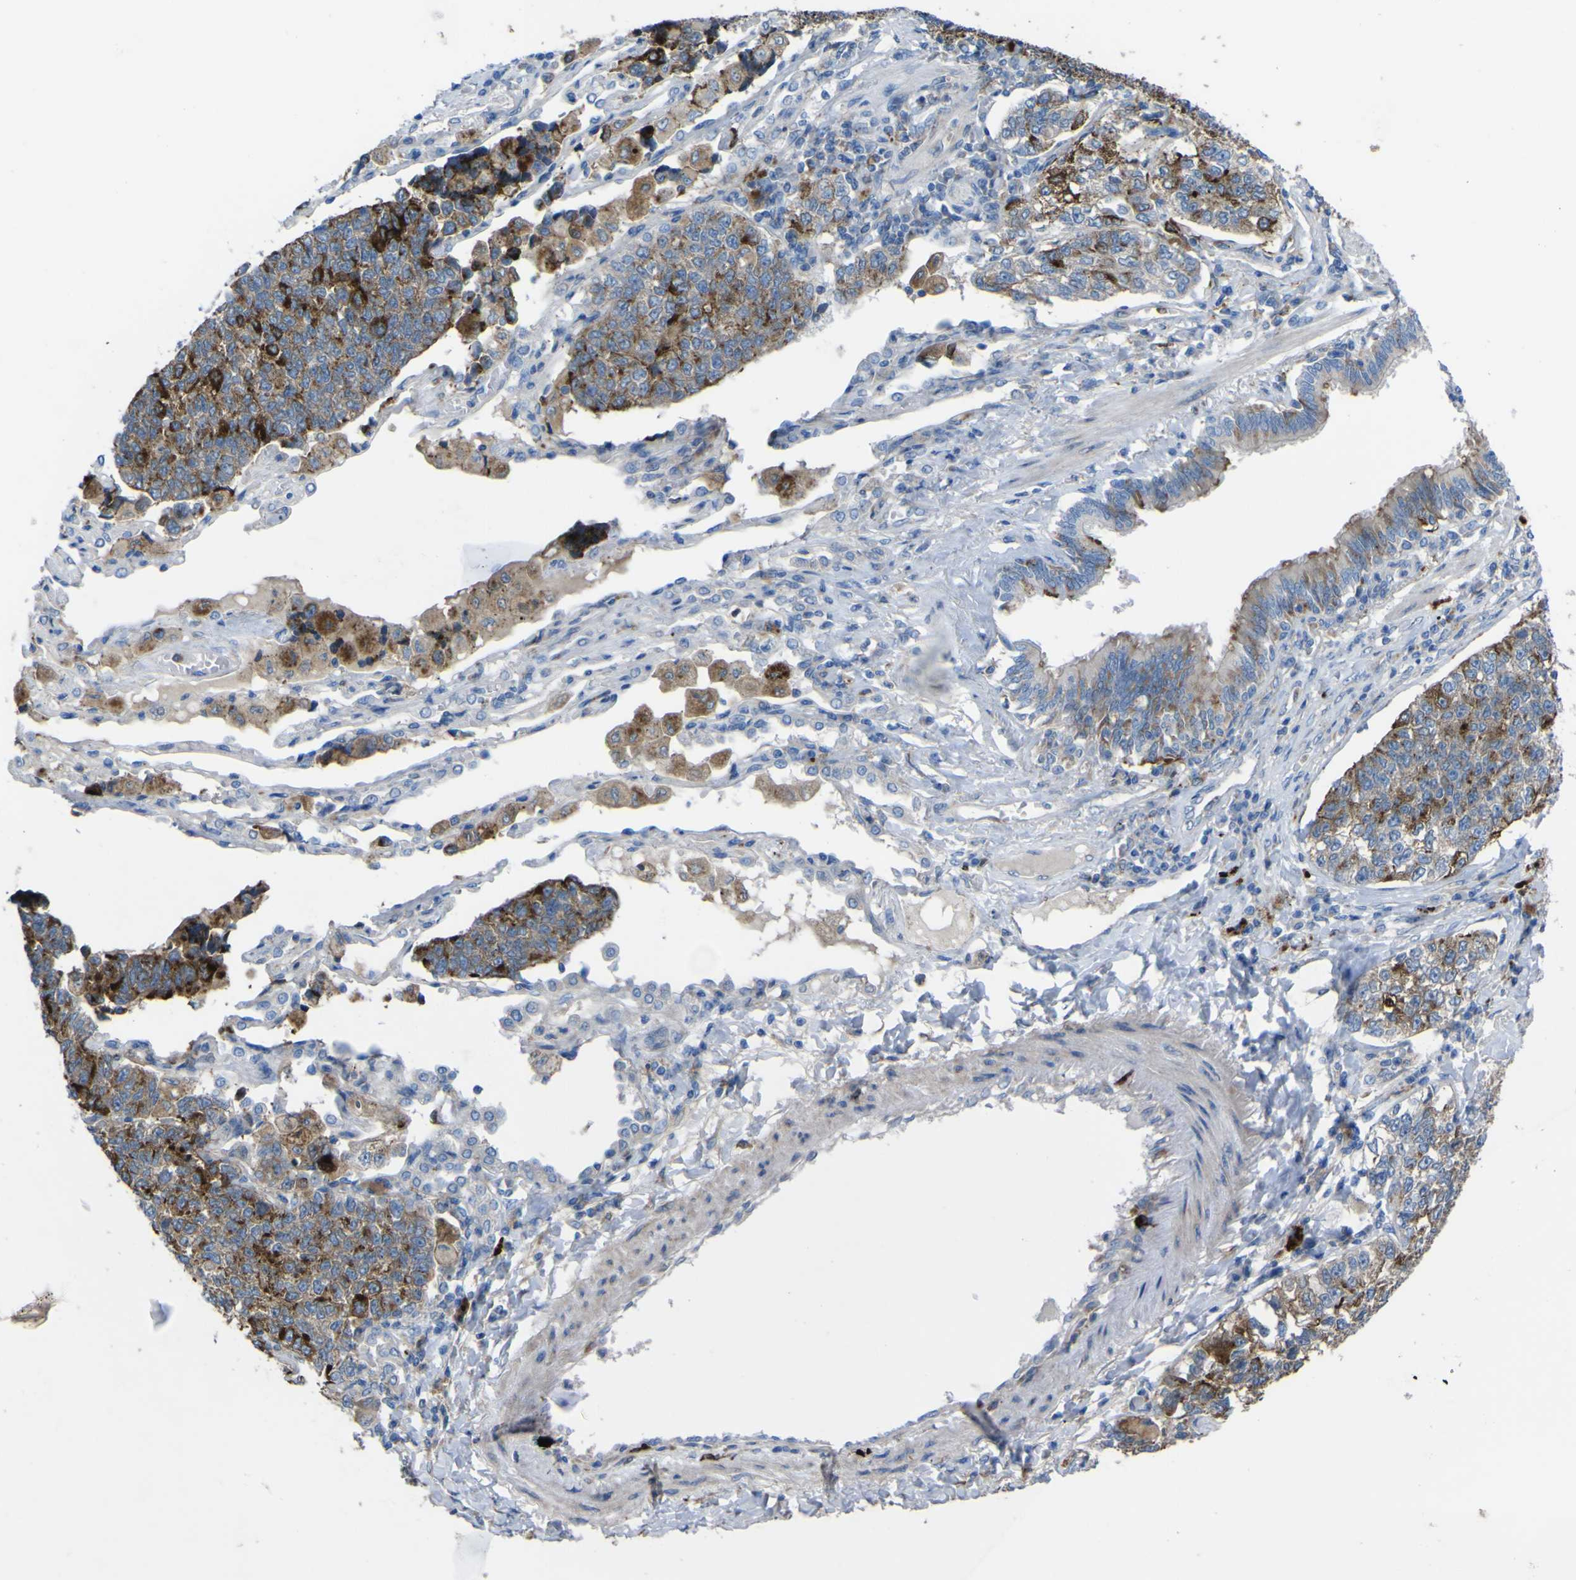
{"staining": {"intensity": "strong", "quantity": "25%-75%", "location": "cytoplasmic/membranous"}, "tissue": "lung cancer", "cell_type": "Tumor cells", "image_type": "cancer", "snomed": [{"axis": "morphology", "description": "Adenocarcinoma, NOS"}, {"axis": "topography", "description": "Lung"}], "caption": "A brown stain labels strong cytoplasmic/membranous staining of a protein in human lung cancer (adenocarcinoma) tumor cells. The staining was performed using DAB (3,3'-diaminobenzidine), with brown indicating positive protein expression. Nuclei are stained blue with hematoxylin.", "gene": "CST3", "patient": {"sex": "male", "age": 49}}